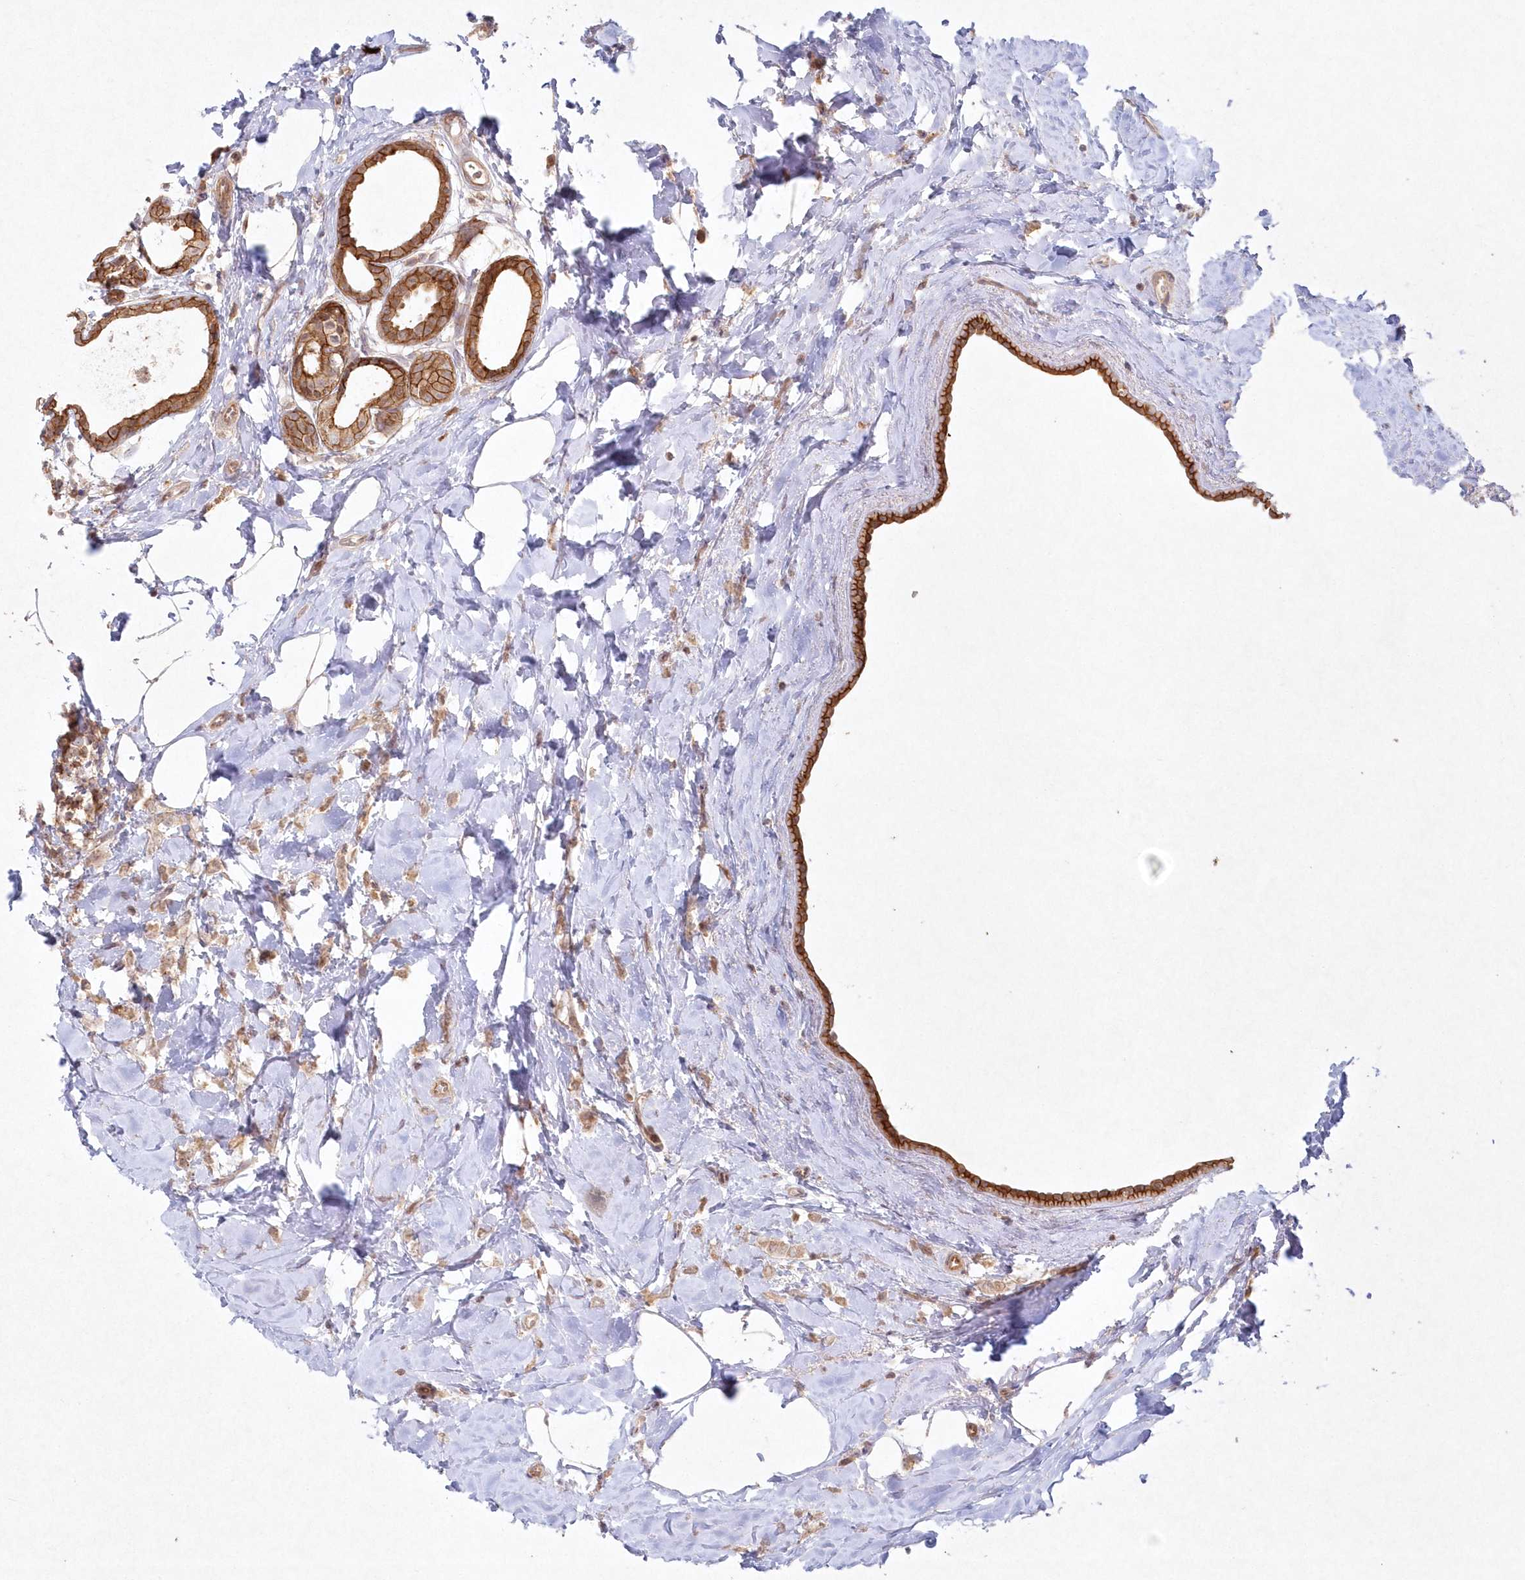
{"staining": {"intensity": "moderate", "quantity": ">75%", "location": "cytoplasmic/membranous"}, "tissue": "breast cancer", "cell_type": "Tumor cells", "image_type": "cancer", "snomed": [{"axis": "morphology", "description": "Lobular carcinoma"}, {"axis": "topography", "description": "Breast"}], "caption": "Protein staining of breast cancer (lobular carcinoma) tissue exhibits moderate cytoplasmic/membranous positivity in about >75% of tumor cells.", "gene": "TOGARAM2", "patient": {"sex": "female", "age": 47}}